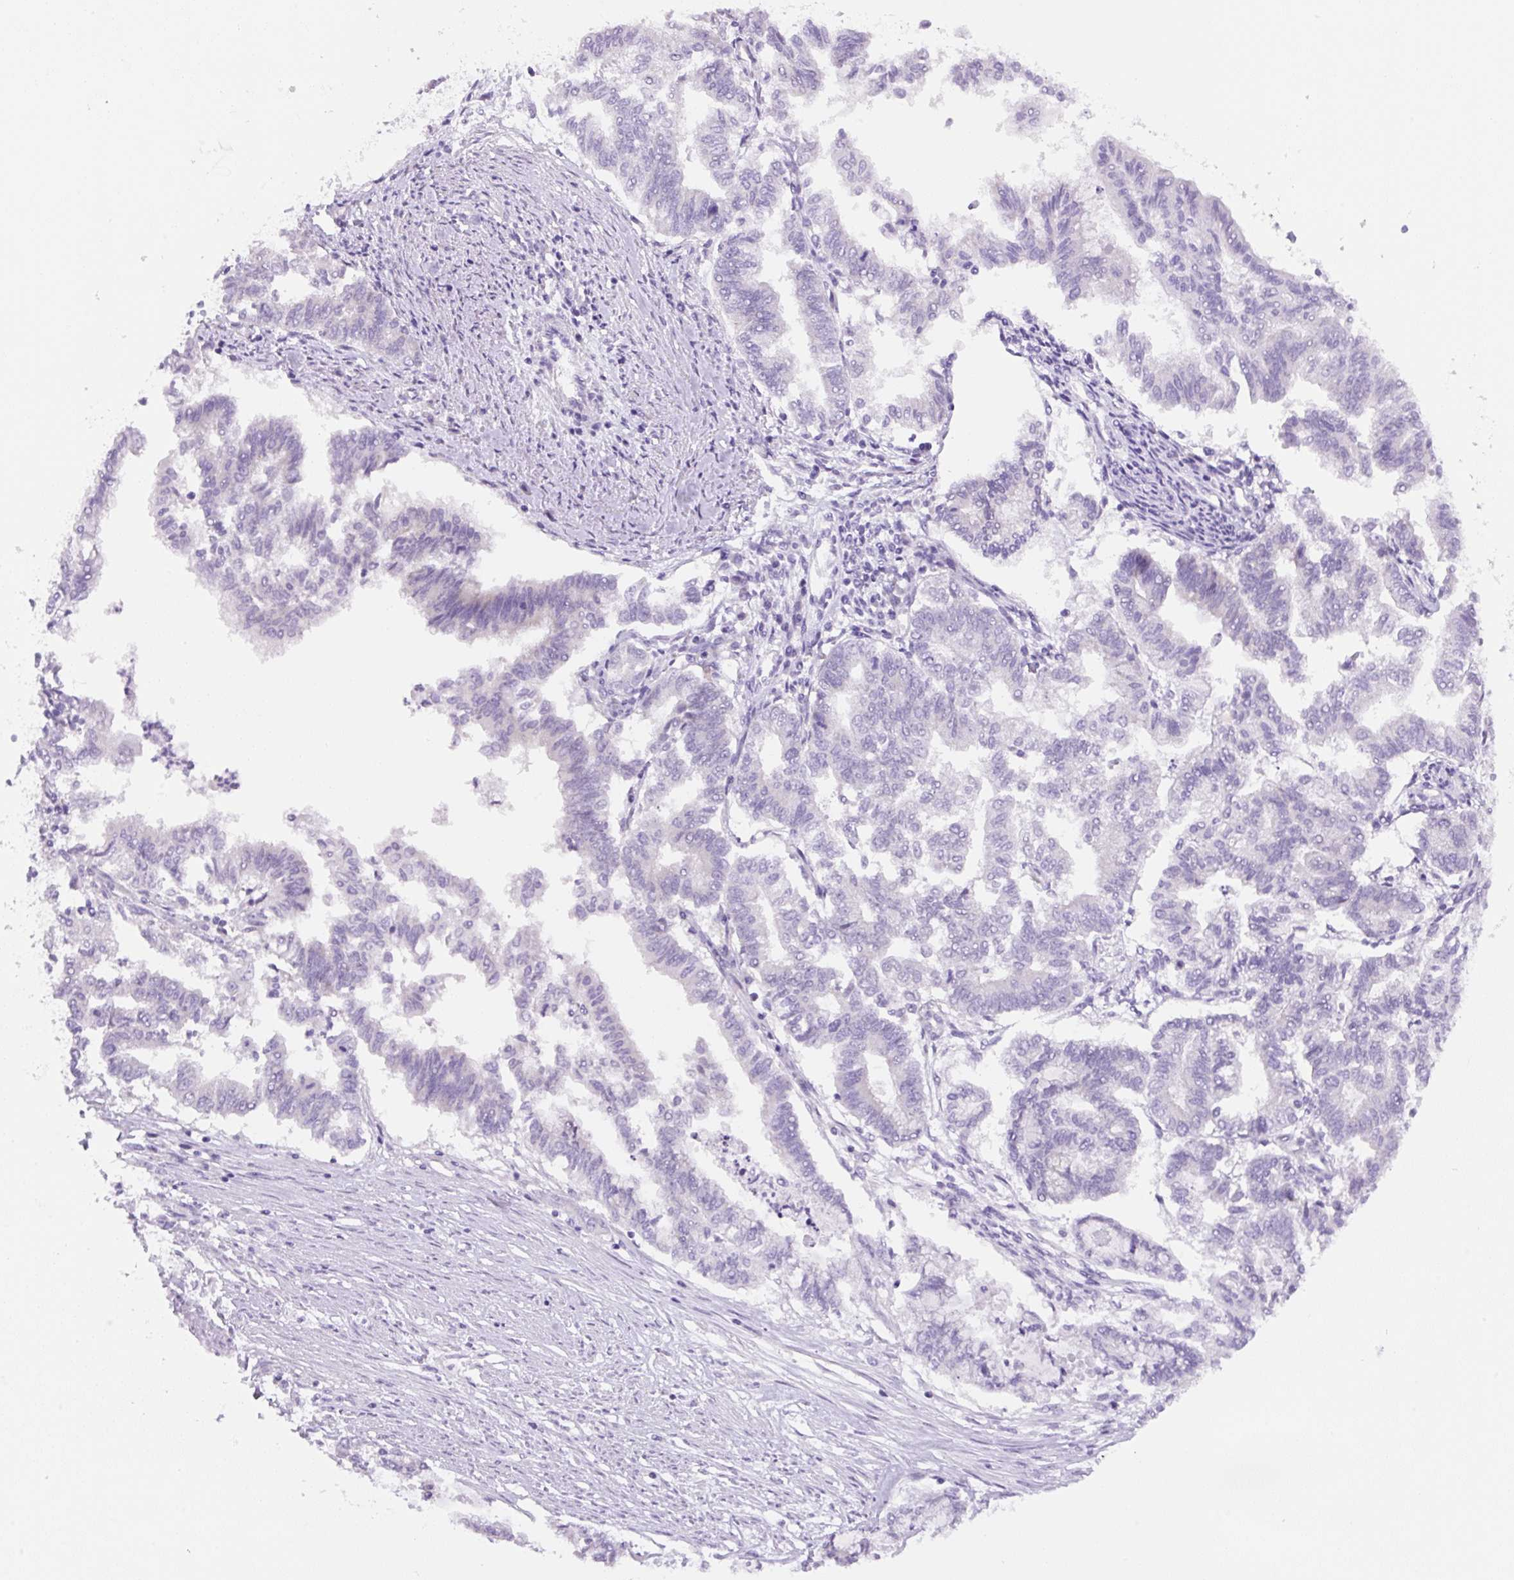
{"staining": {"intensity": "negative", "quantity": "none", "location": "none"}, "tissue": "endometrial cancer", "cell_type": "Tumor cells", "image_type": "cancer", "snomed": [{"axis": "morphology", "description": "Adenocarcinoma, NOS"}, {"axis": "topography", "description": "Endometrium"}], "caption": "This is an immunohistochemistry histopathology image of endometrial cancer. There is no staining in tumor cells.", "gene": "CAMK2B", "patient": {"sex": "female", "age": 79}}